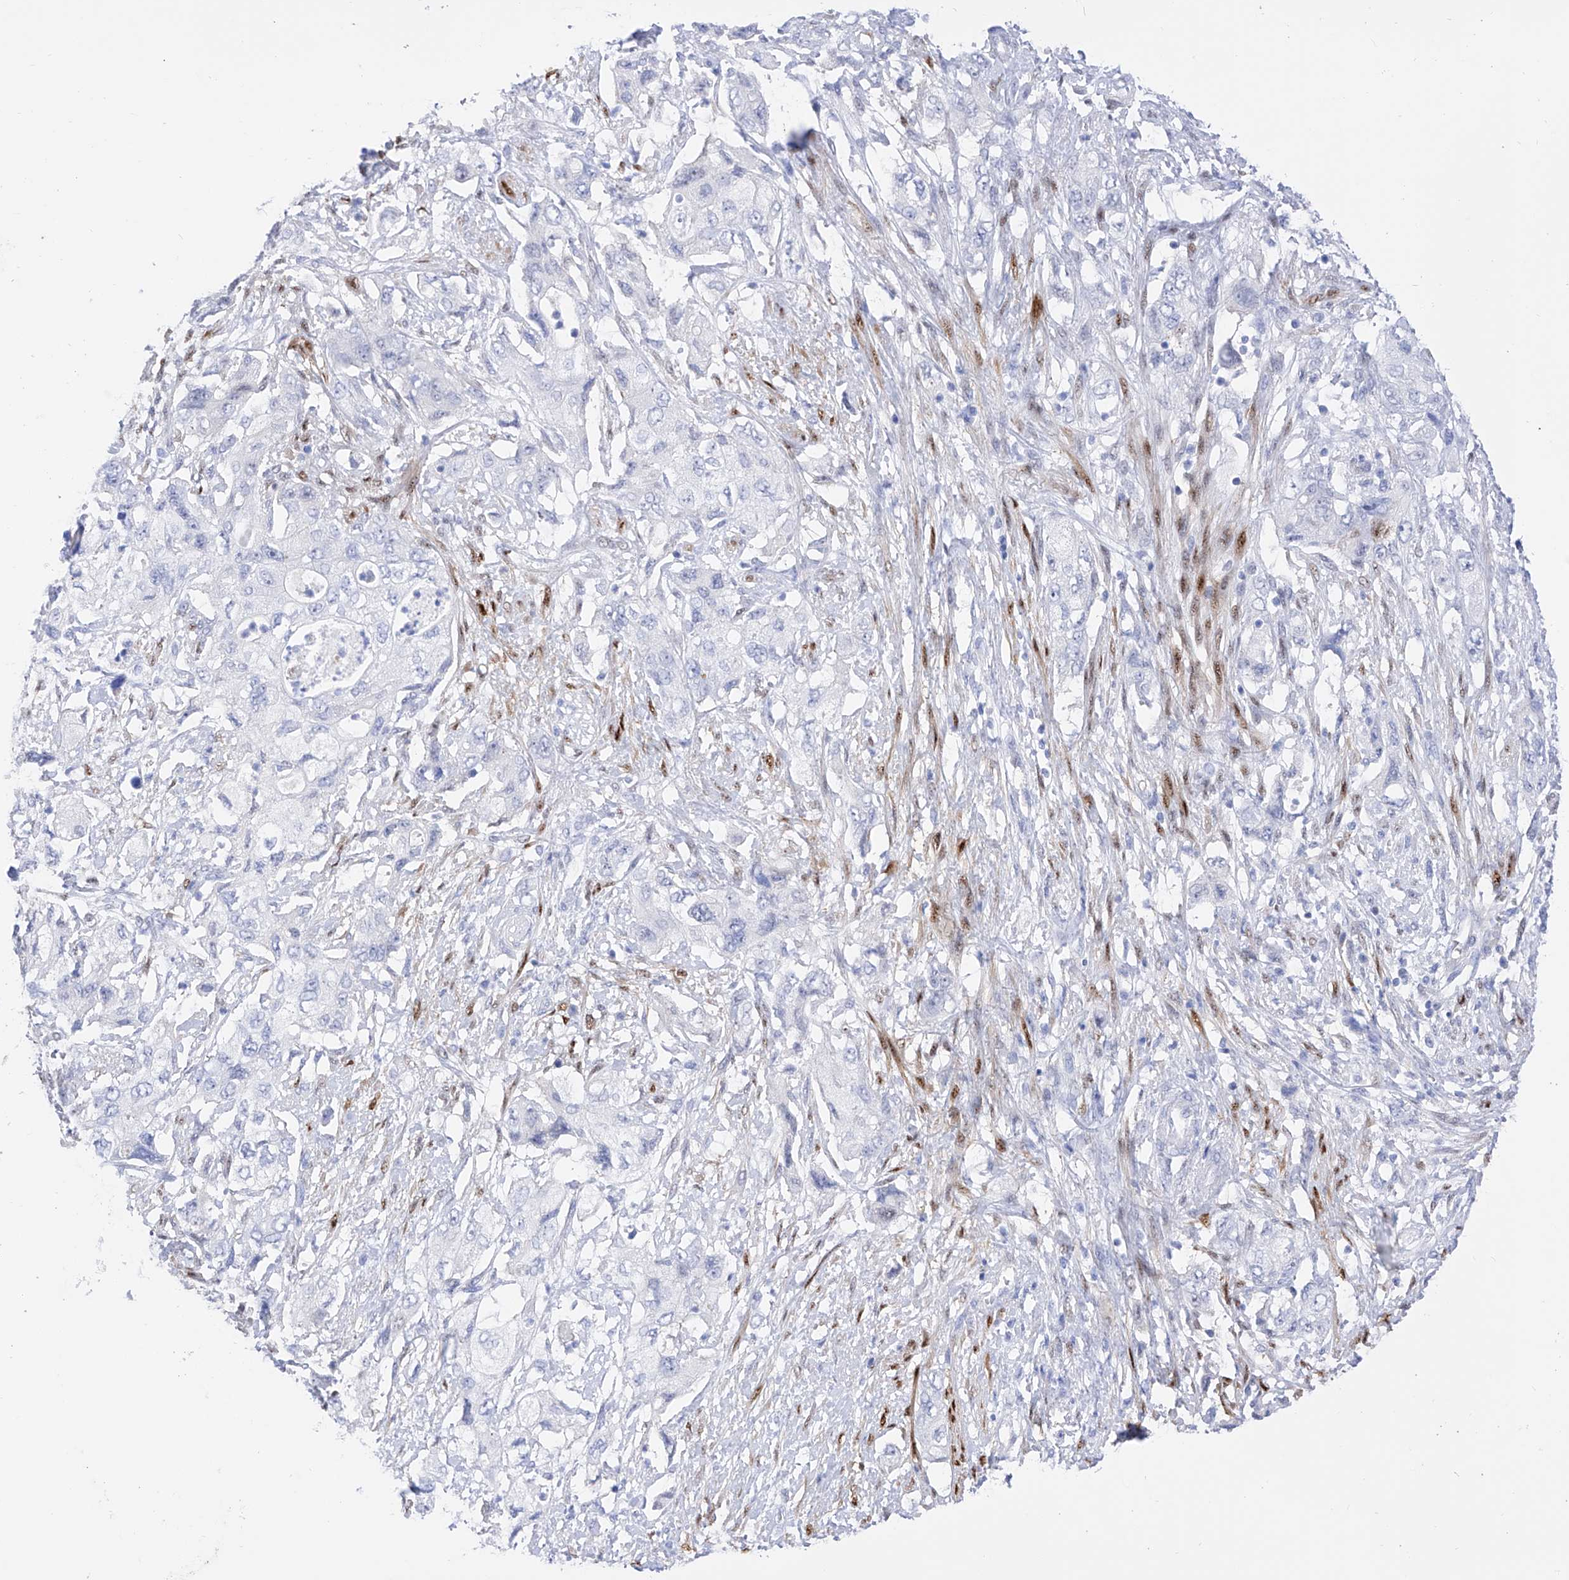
{"staining": {"intensity": "negative", "quantity": "none", "location": "none"}, "tissue": "pancreatic cancer", "cell_type": "Tumor cells", "image_type": "cancer", "snomed": [{"axis": "morphology", "description": "Adenocarcinoma, NOS"}, {"axis": "topography", "description": "Pancreas"}], "caption": "Histopathology image shows no protein expression in tumor cells of adenocarcinoma (pancreatic) tissue. (DAB immunohistochemistry visualized using brightfield microscopy, high magnification).", "gene": "TRPC7", "patient": {"sex": "female", "age": 73}}